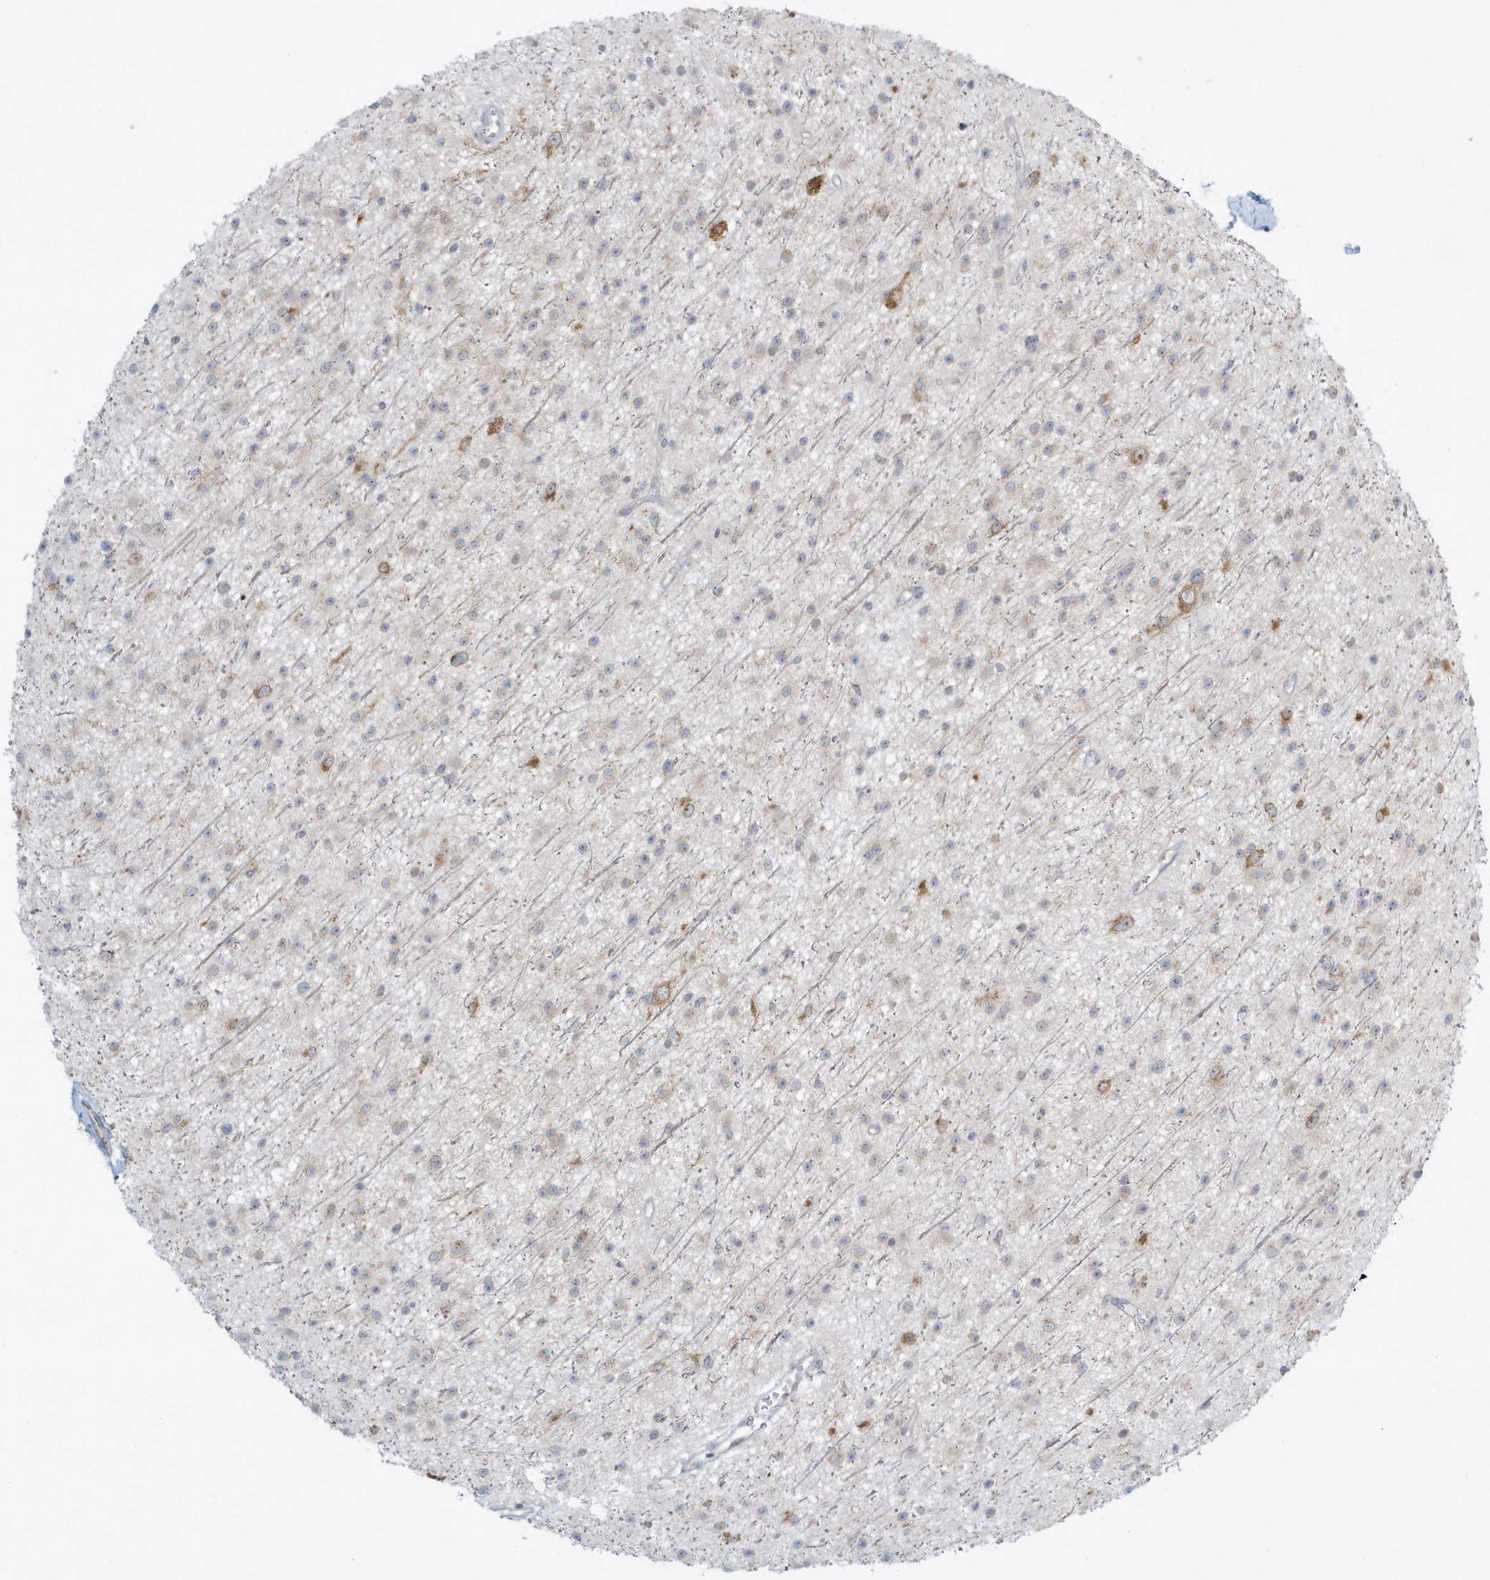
{"staining": {"intensity": "negative", "quantity": "none", "location": "none"}, "tissue": "glioma", "cell_type": "Tumor cells", "image_type": "cancer", "snomed": [{"axis": "morphology", "description": "Glioma, malignant, Low grade"}, {"axis": "topography", "description": "Cerebral cortex"}], "caption": "This is an immunohistochemistry (IHC) image of human malignant low-grade glioma. There is no expression in tumor cells.", "gene": "SCN3A", "patient": {"sex": "female", "age": 39}}